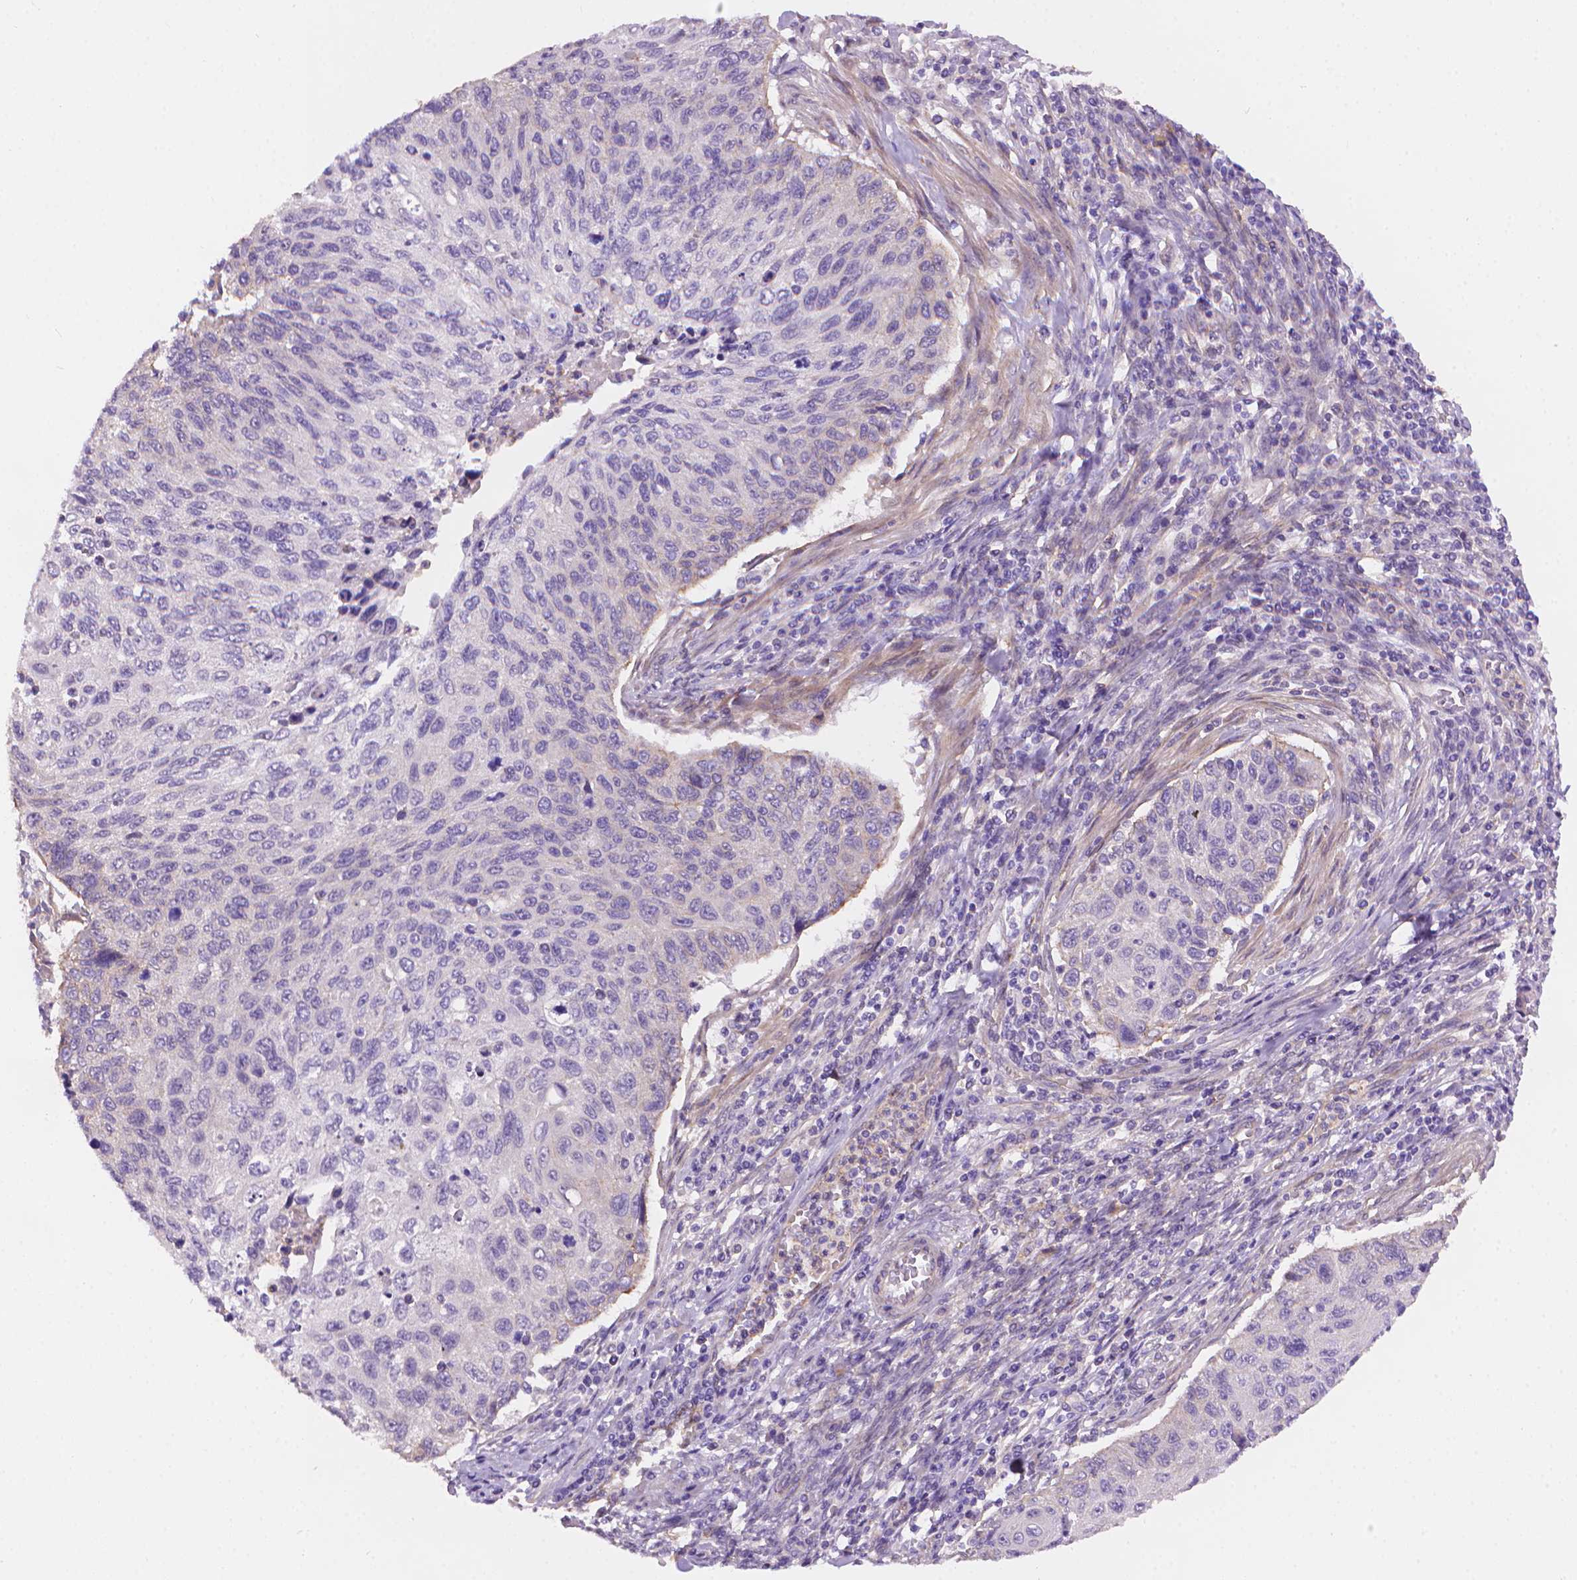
{"staining": {"intensity": "negative", "quantity": "none", "location": "none"}, "tissue": "cervical cancer", "cell_type": "Tumor cells", "image_type": "cancer", "snomed": [{"axis": "morphology", "description": "Squamous cell carcinoma, NOS"}, {"axis": "topography", "description": "Cervix"}], "caption": "Squamous cell carcinoma (cervical) stained for a protein using immunohistochemistry reveals no positivity tumor cells.", "gene": "AMMECR1", "patient": {"sex": "female", "age": 70}}